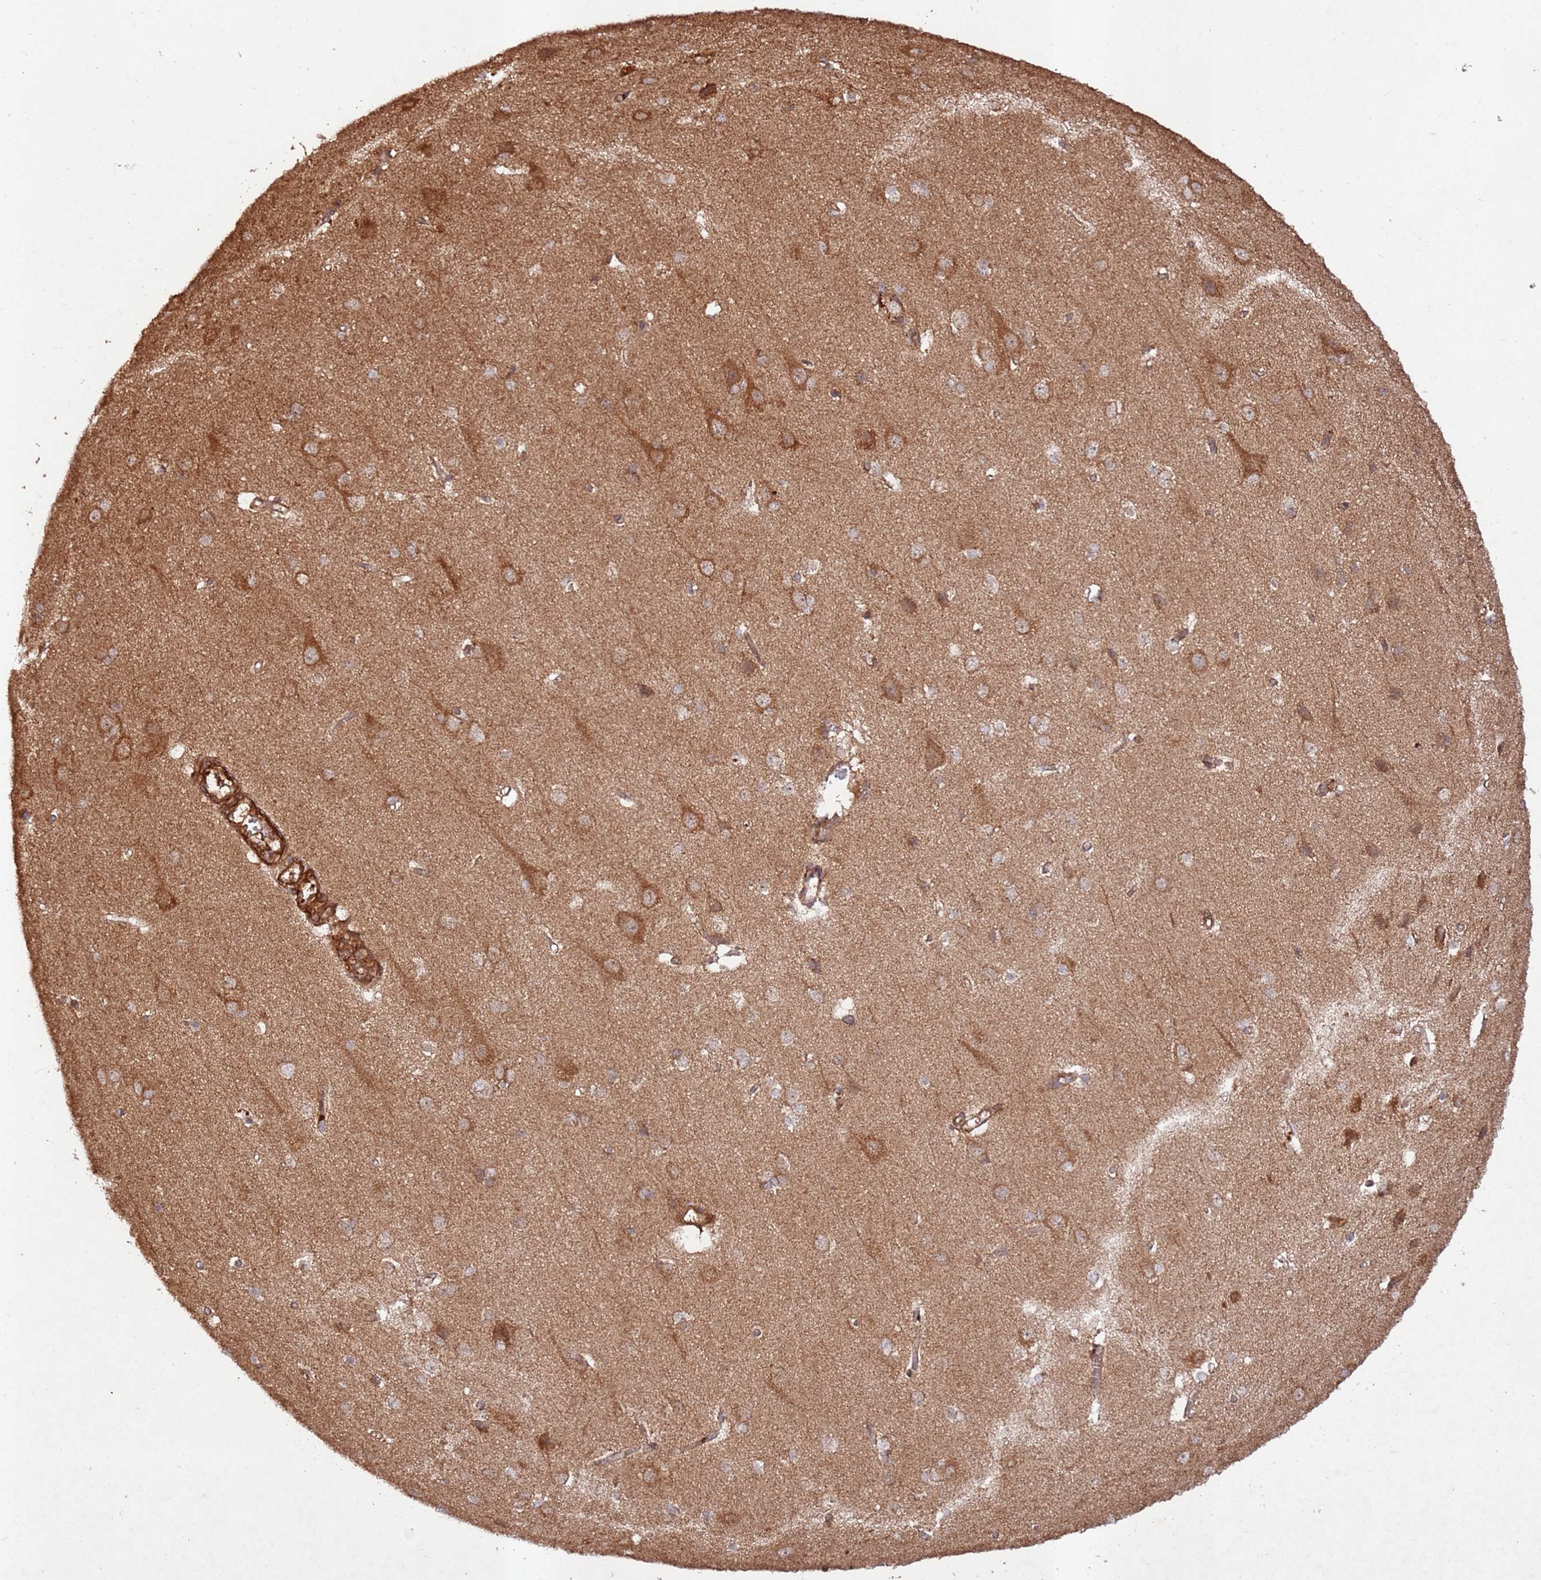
{"staining": {"intensity": "moderate", "quantity": ">75%", "location": "cytoplasmic/membranous"}, "tissue": "cerebral cortex", "cell_type": "Endothelial cells", "image_type": "normal", "snomed": [{"axis": "morphology", "description": "Normal tissue, NOS"}, {"axis": "topography", "description": "Cerebral cortex"}], "caption": "Immunohistochemical staining of unremarkable human cerebral cortex demonstrates medium levels of moderate cytoplasmic/membranous expression in approximately >75% of endothelial cells. Ihc stains the protein in brown and the nuclei are stained blue.", "gene": "FAM186A", "patient": {"sex": "male", "age": 37}}